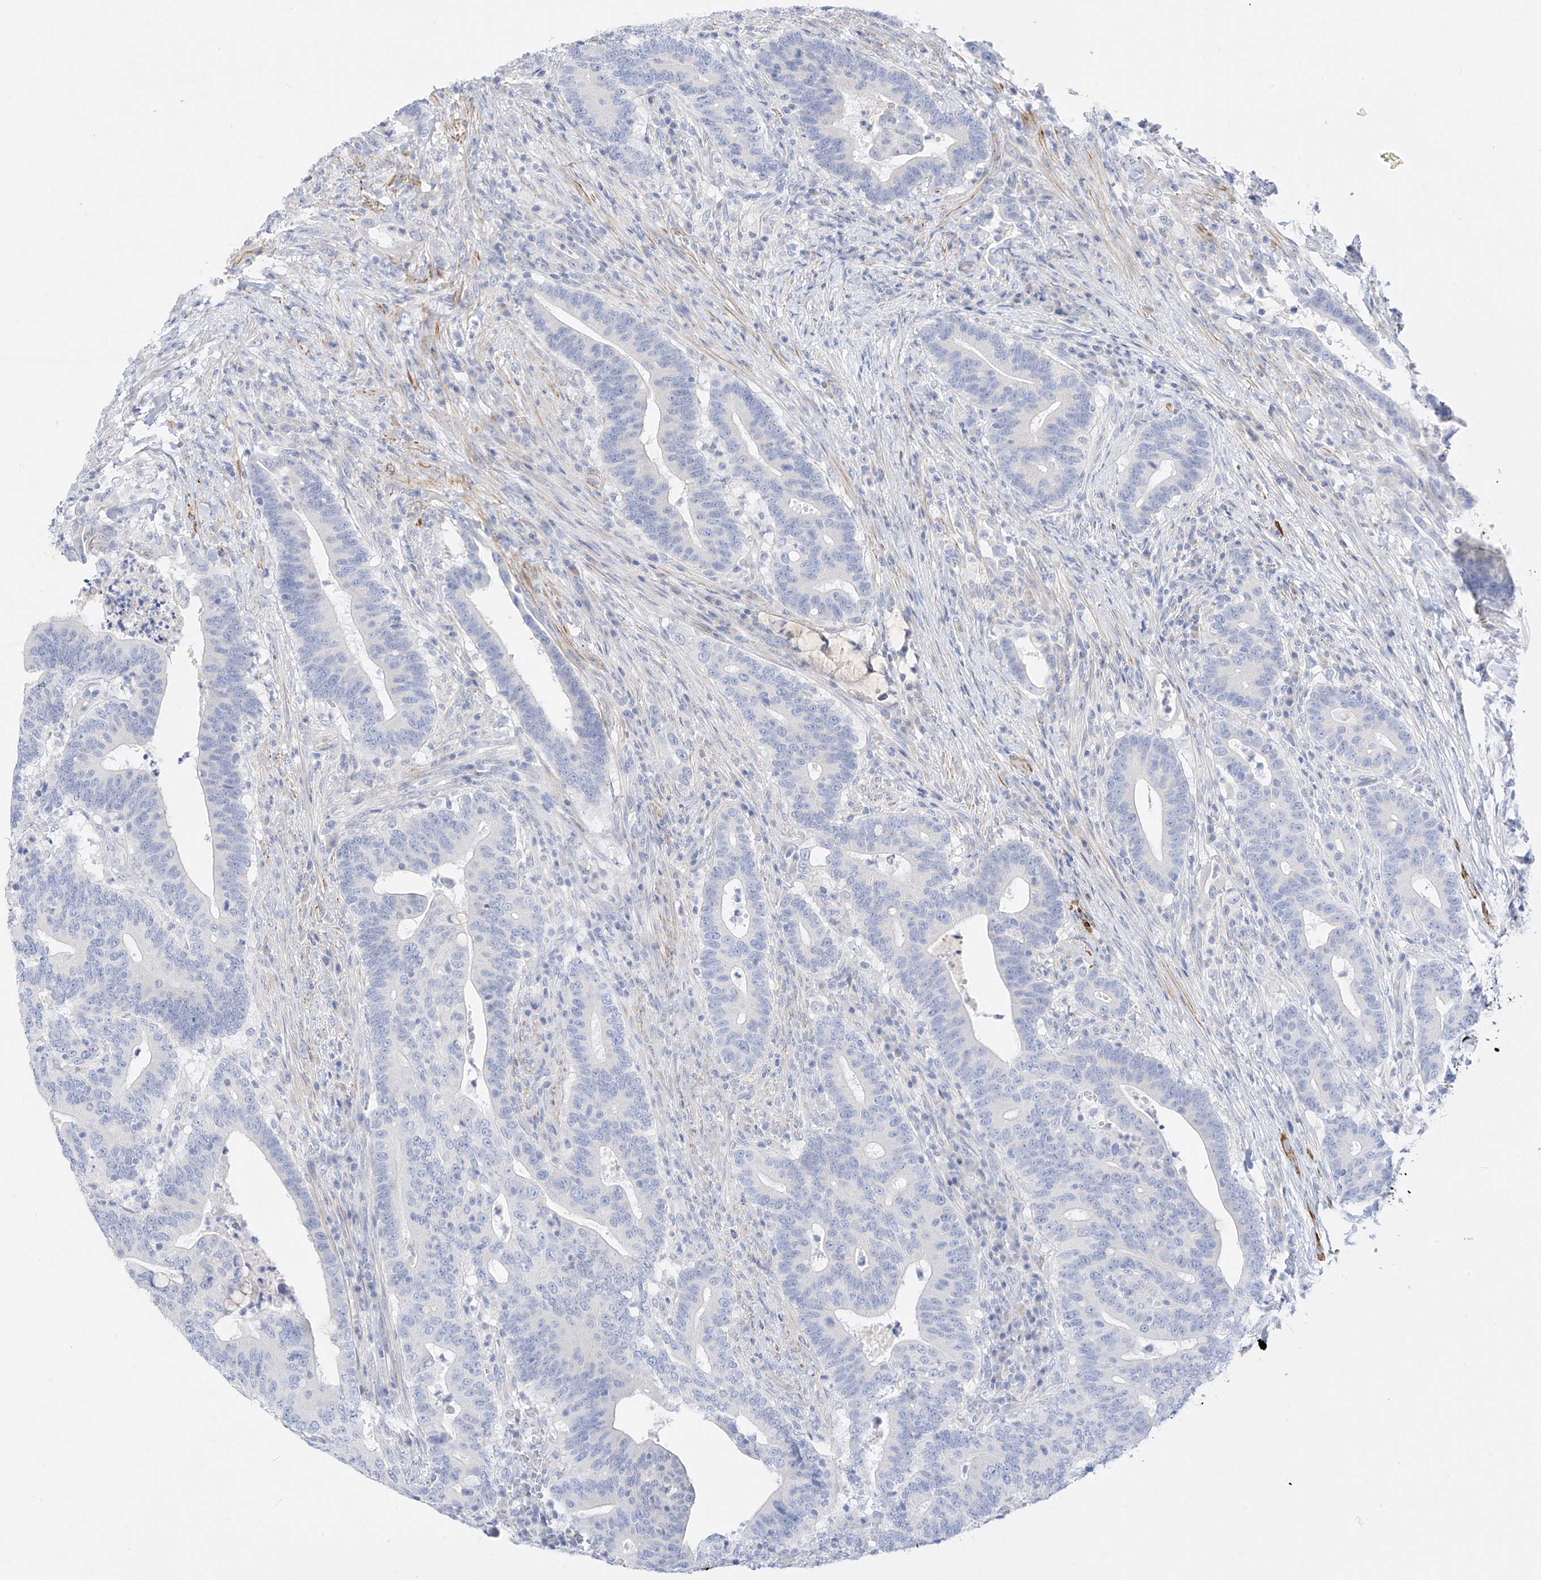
{"staining": {"intensity": "negative", "quantity": "none", "location": "none"}, "tissue": "colorectal cancer", "cell_type": "Tumor cells", "image_type": "cancer", "snomed": [{"axis": "morphology", "description": "Adenocarcinoma, NOS"}, {"axis": "topography", "description": "Colon"}], "caption": "Protein analysis of colorectal adenocarcinoma displays no significant expression in tumor cells.", "gene": "ST3GAL5", "patient": {"sex": "female", "age": 66}}